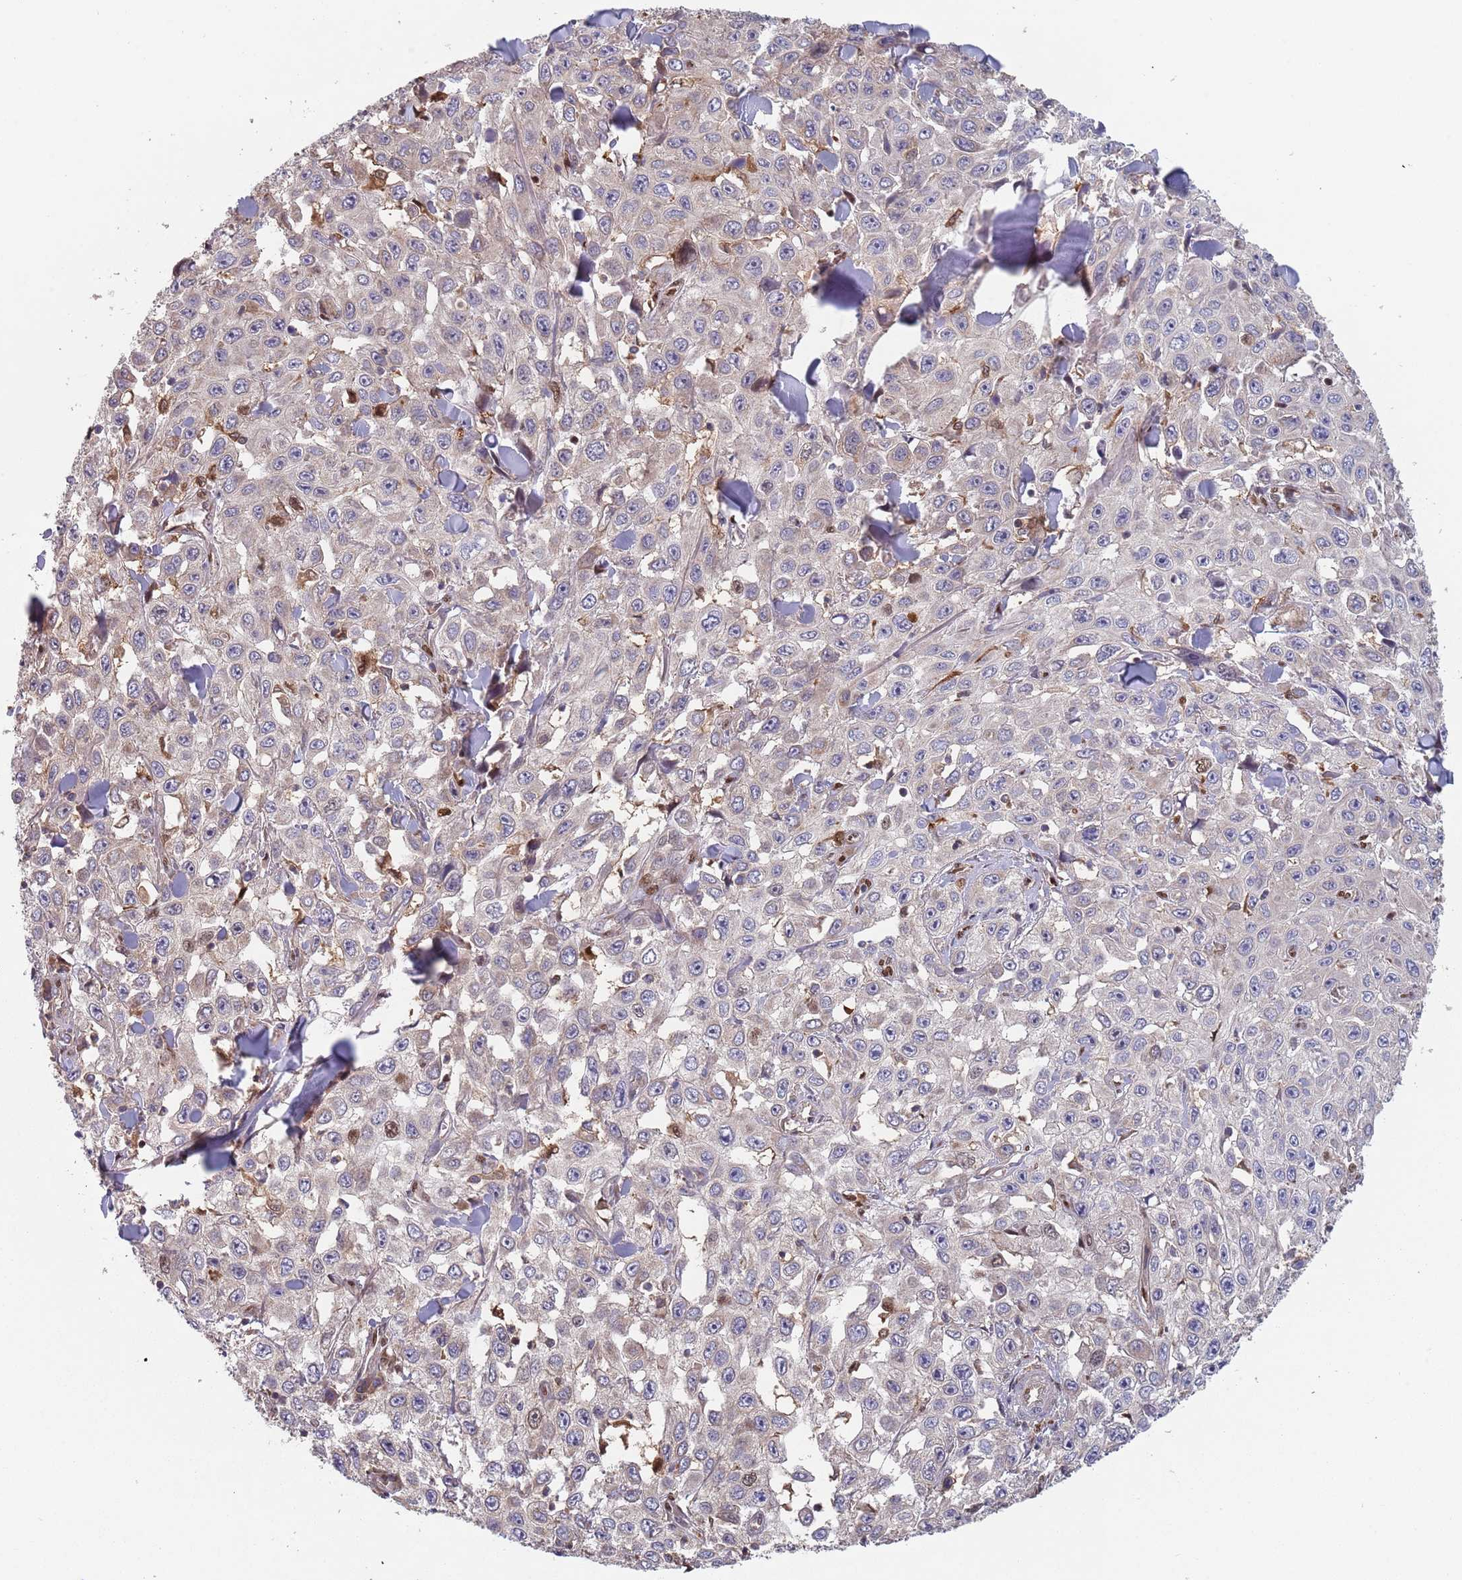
{"staining": {"intensity": "negative", "quantity": "none", "location": "none"}, "tissue": "skin cancer", "cell_type": "Tumor cells", "image_type": "cancer", "snomed": [{"axis": "morphology", "description": "Squamous cell carcinoma, NOS"}, {"axis": "topography", "description": "Skin"}], "caption": "The image exhibits no staining of tumor cells in skin cancer. The staining is performed using DAB brown chromogen with nuclei counter-stained in using hematoxylin.", "gene": "GDI2", "patient": {"sex": "male", "age": 82}}